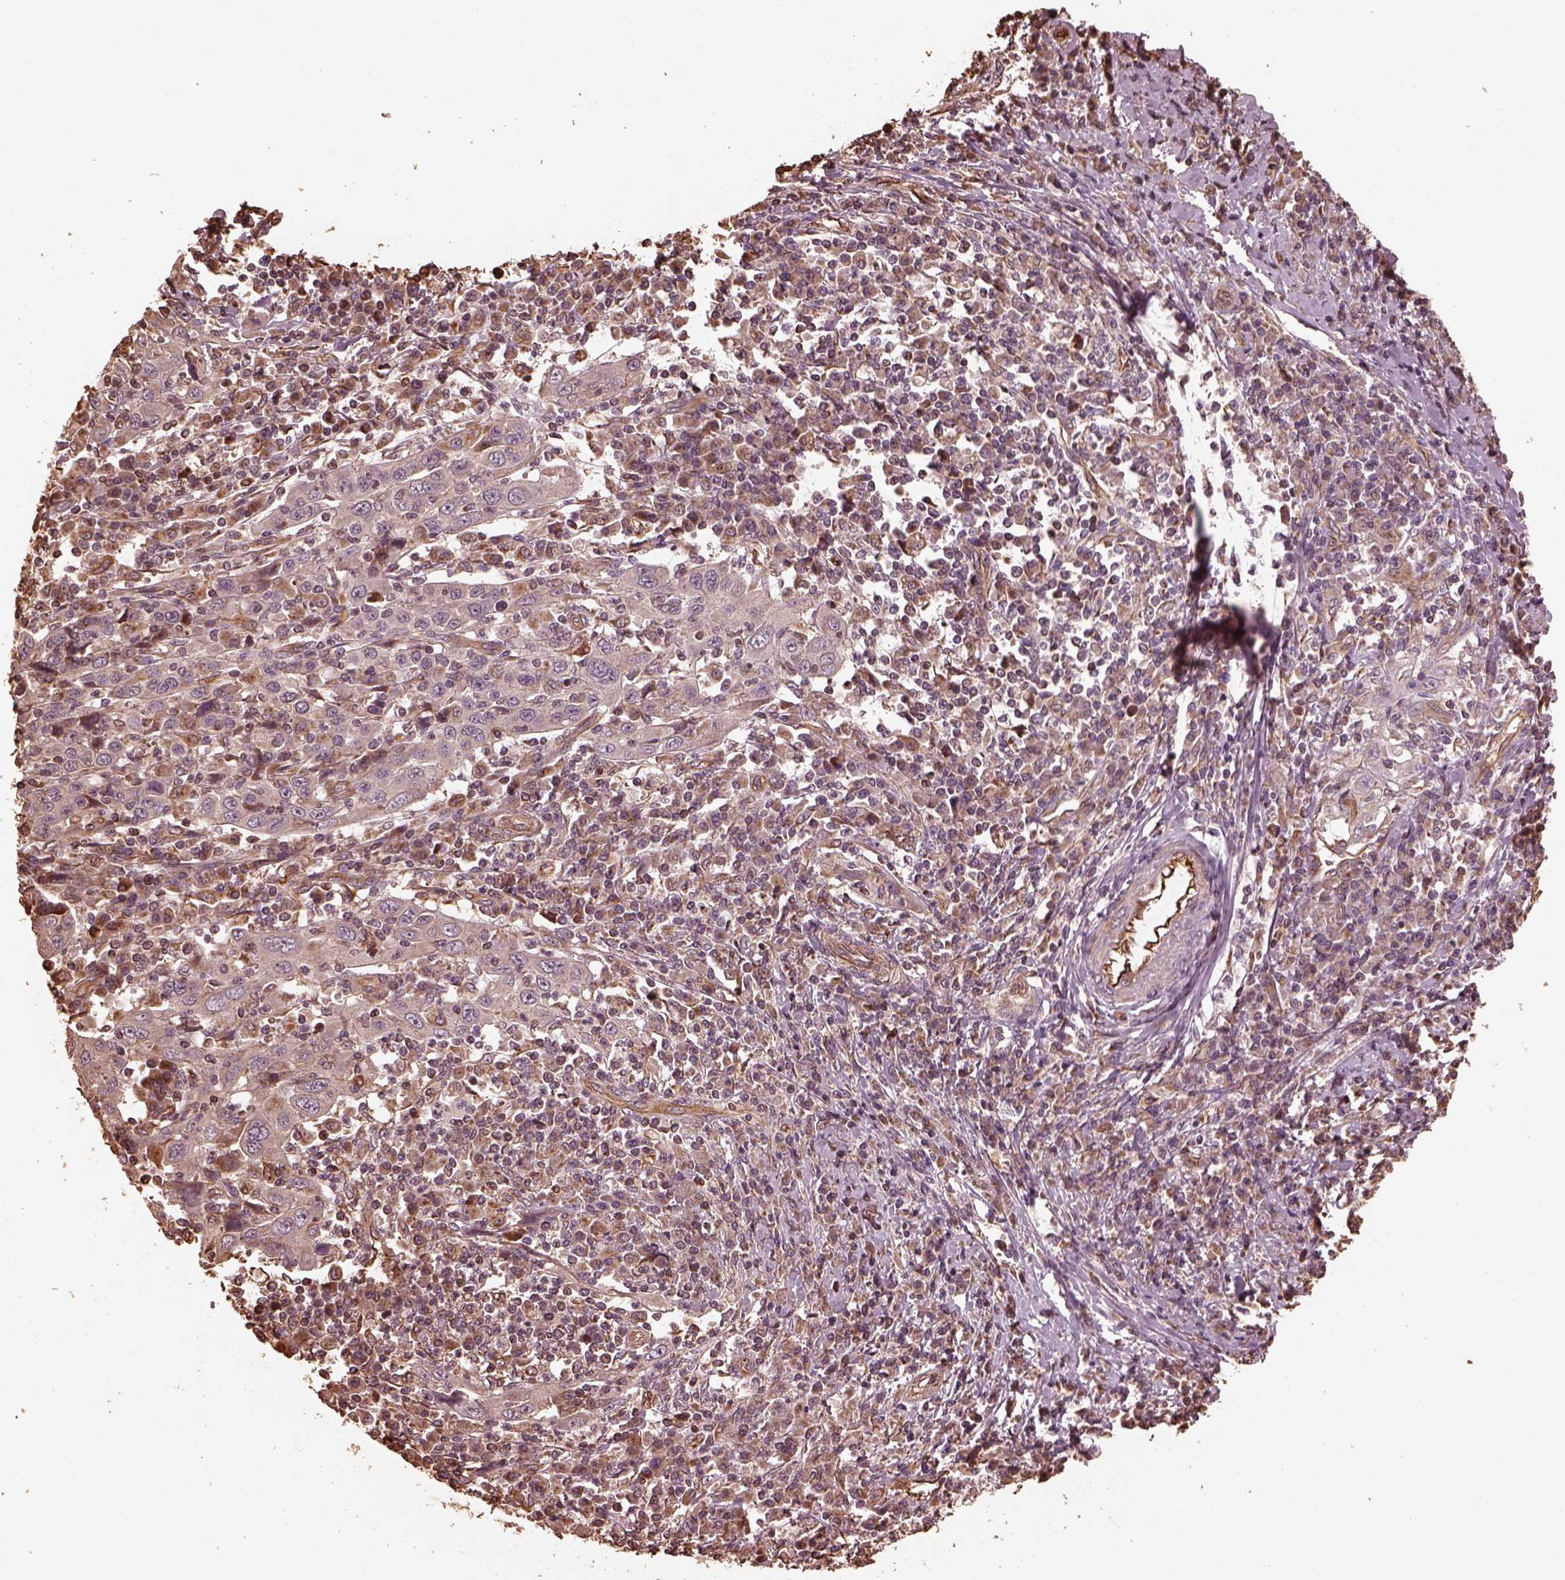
{"staining": {"intensity": "negative", "quantity": "none", "location": "none"}, "tissue": "cervical cancer", "cell_type": "Tumor cells", "image_type": "cancer", "snomed": [{"axis": "morphology", "description": "Squamous cell carcinoma, NOS"}, {"axis": "topography", "description": "Cervix"}], "caption": "Tumor cells show no significant protein expression in cervical cancer. Nuclei are stained in blue.", "gene": "GTPBP1", "patient": {"sex": "female", "age": 46}}